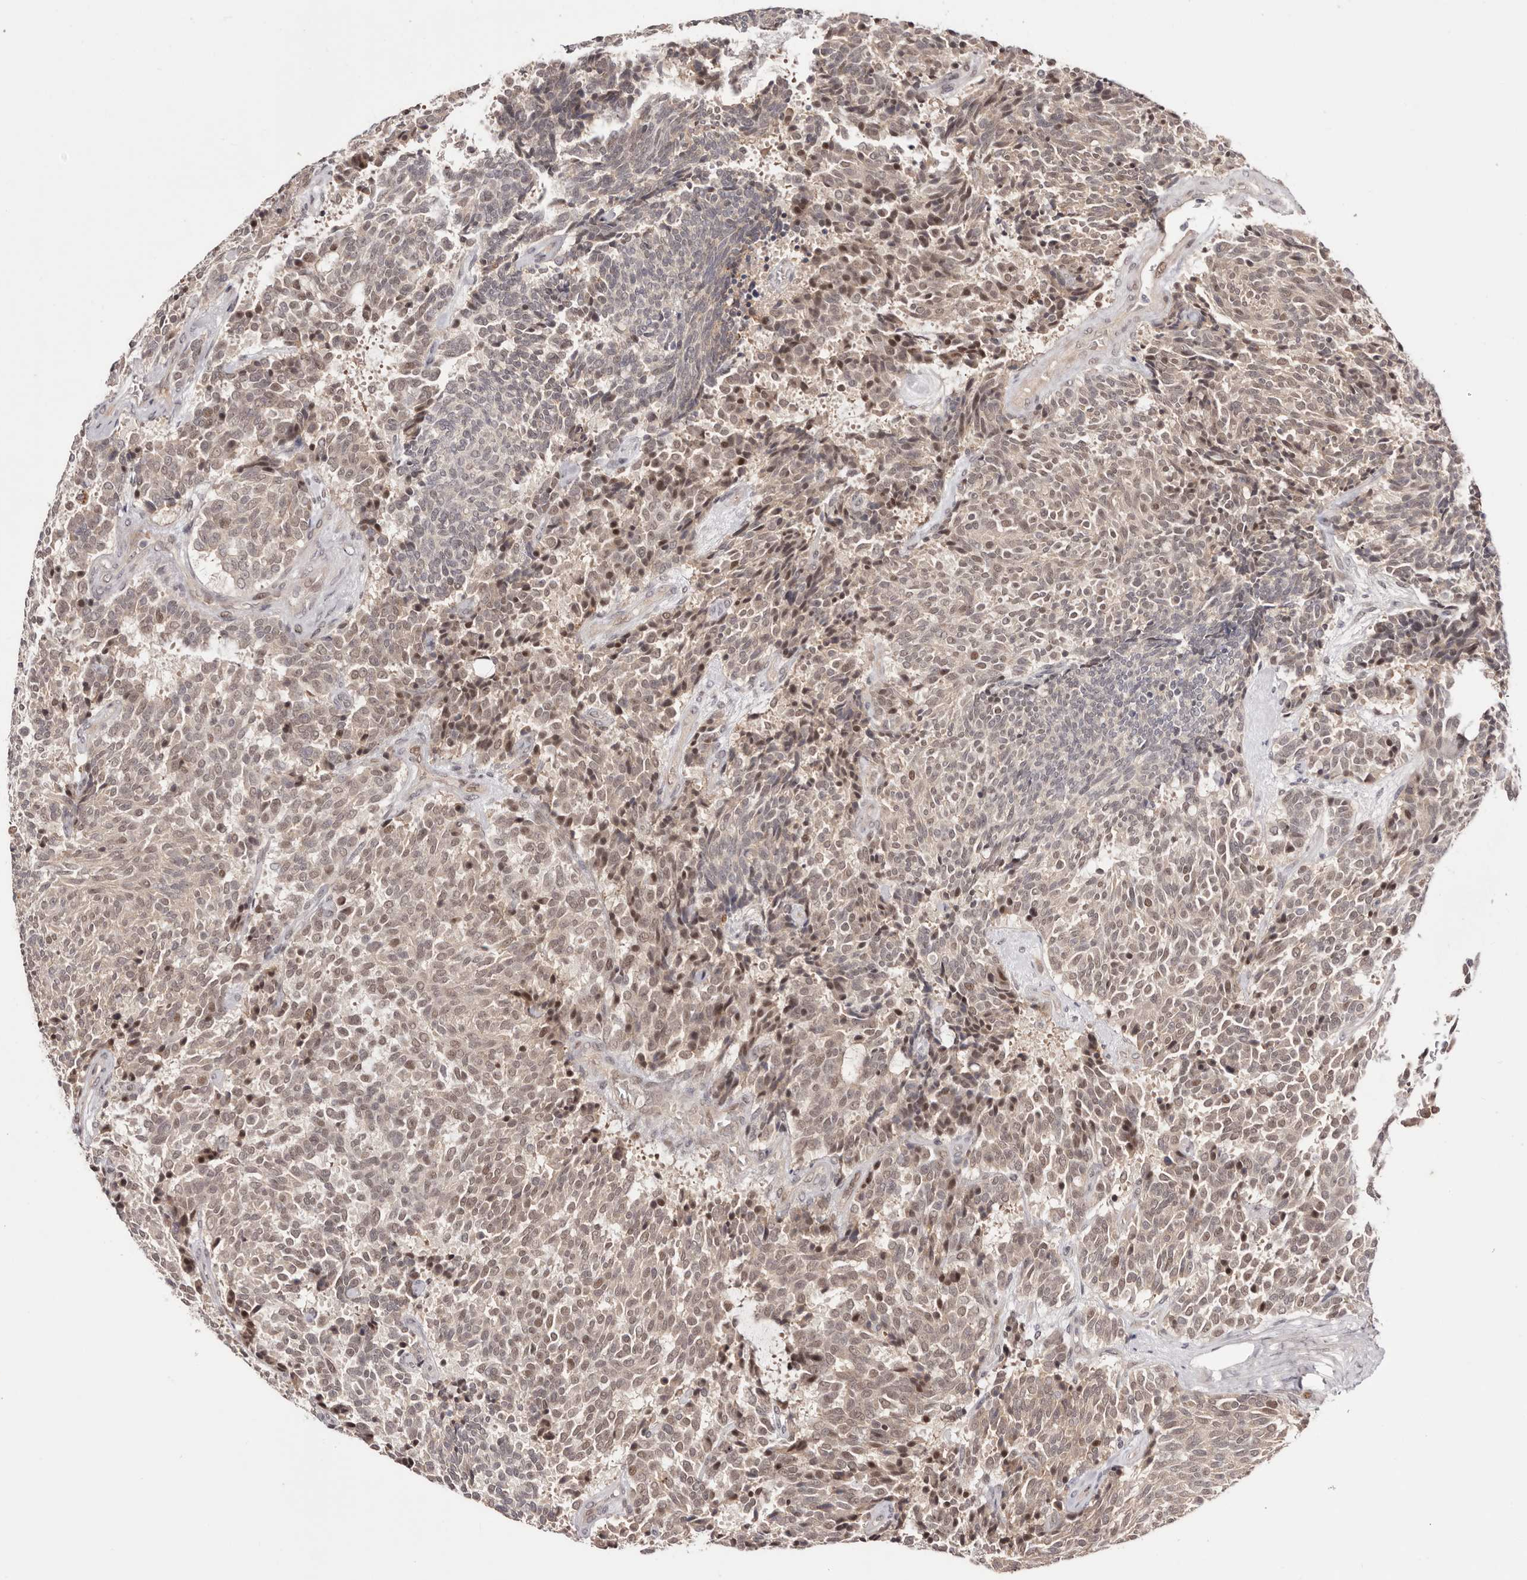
{"staining": {"intensity": "moderate", "quantity": ">75%", "location": "cytoplasmic/membranous,nuclear"}, "tissue": "carcinoid", "cell_type": "Tumor cells", "image_type": "cancer", "snomed": [{"axis": "morphology", "description": "Carcinoid, malignant, NOS"}, {"axis": "topography", "description": "Pancreas"}], "caption": "Human carcinoid stained with a protein marker exhibits moderate staining in tumor cells.", "gene": "EGR3", "patient": {"sex": "female", "age": 54}}